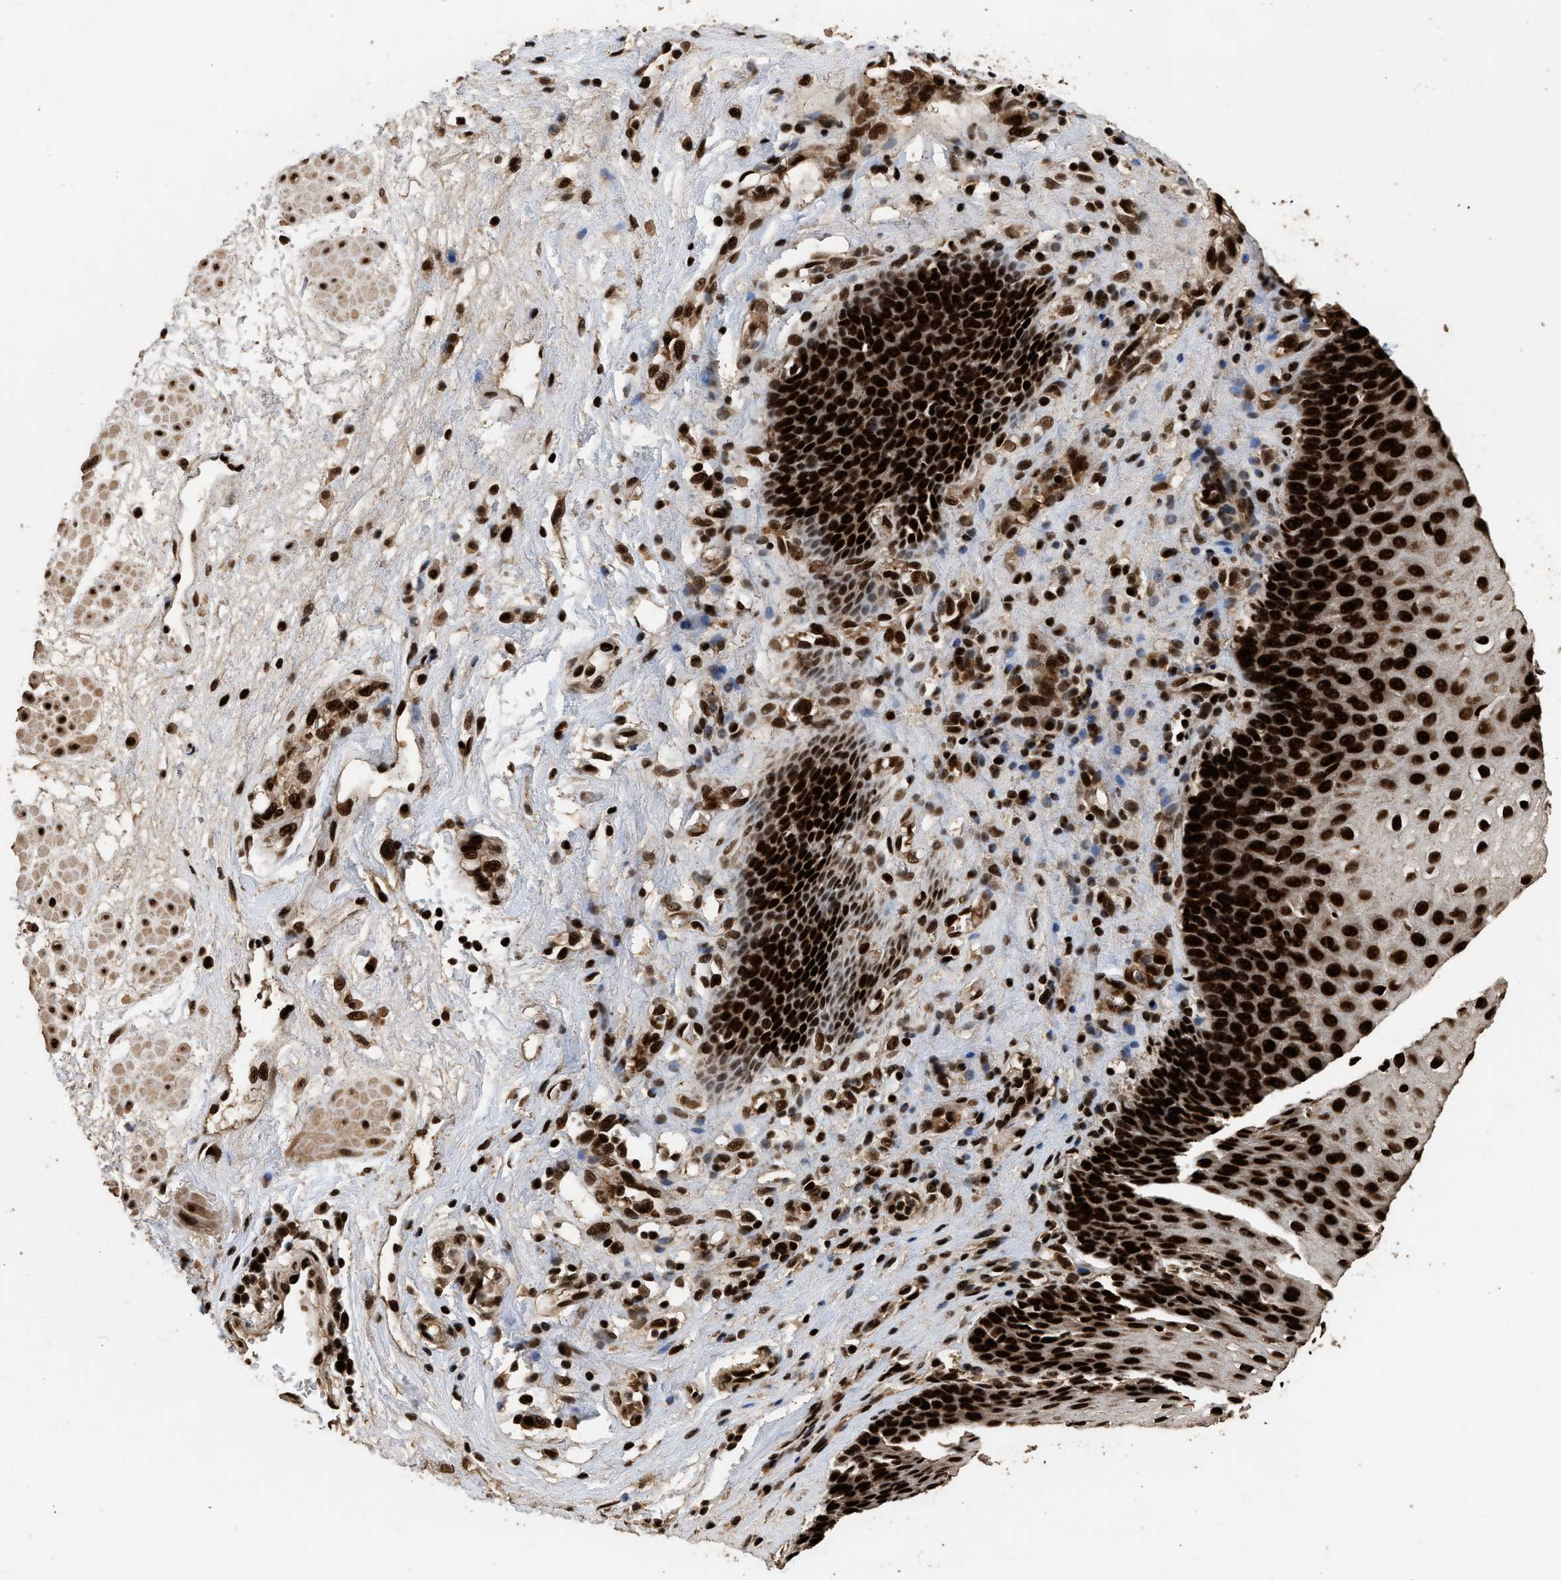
{"staining": {"intensity": "strong", "quantity": ">75%", "location": "nuclear"}, "tissue": "esophagus", "cell_type": "Squamous epithelial cells", "image_type": "normal", "snomed": [{"axis": "morphology", "description": "Normal tissue, NOS"}, {"axis": "topography", "description": "Esophagus"}], "caption": "IHC histopathology image of benign esophagus stained for a protein (brown), which demonstrates high levels of strong nuclear staining in about >75% of squamous epithelial cells.", "gene": "PPP4R3B", "patient": {"sex": "male", "age": 48}}